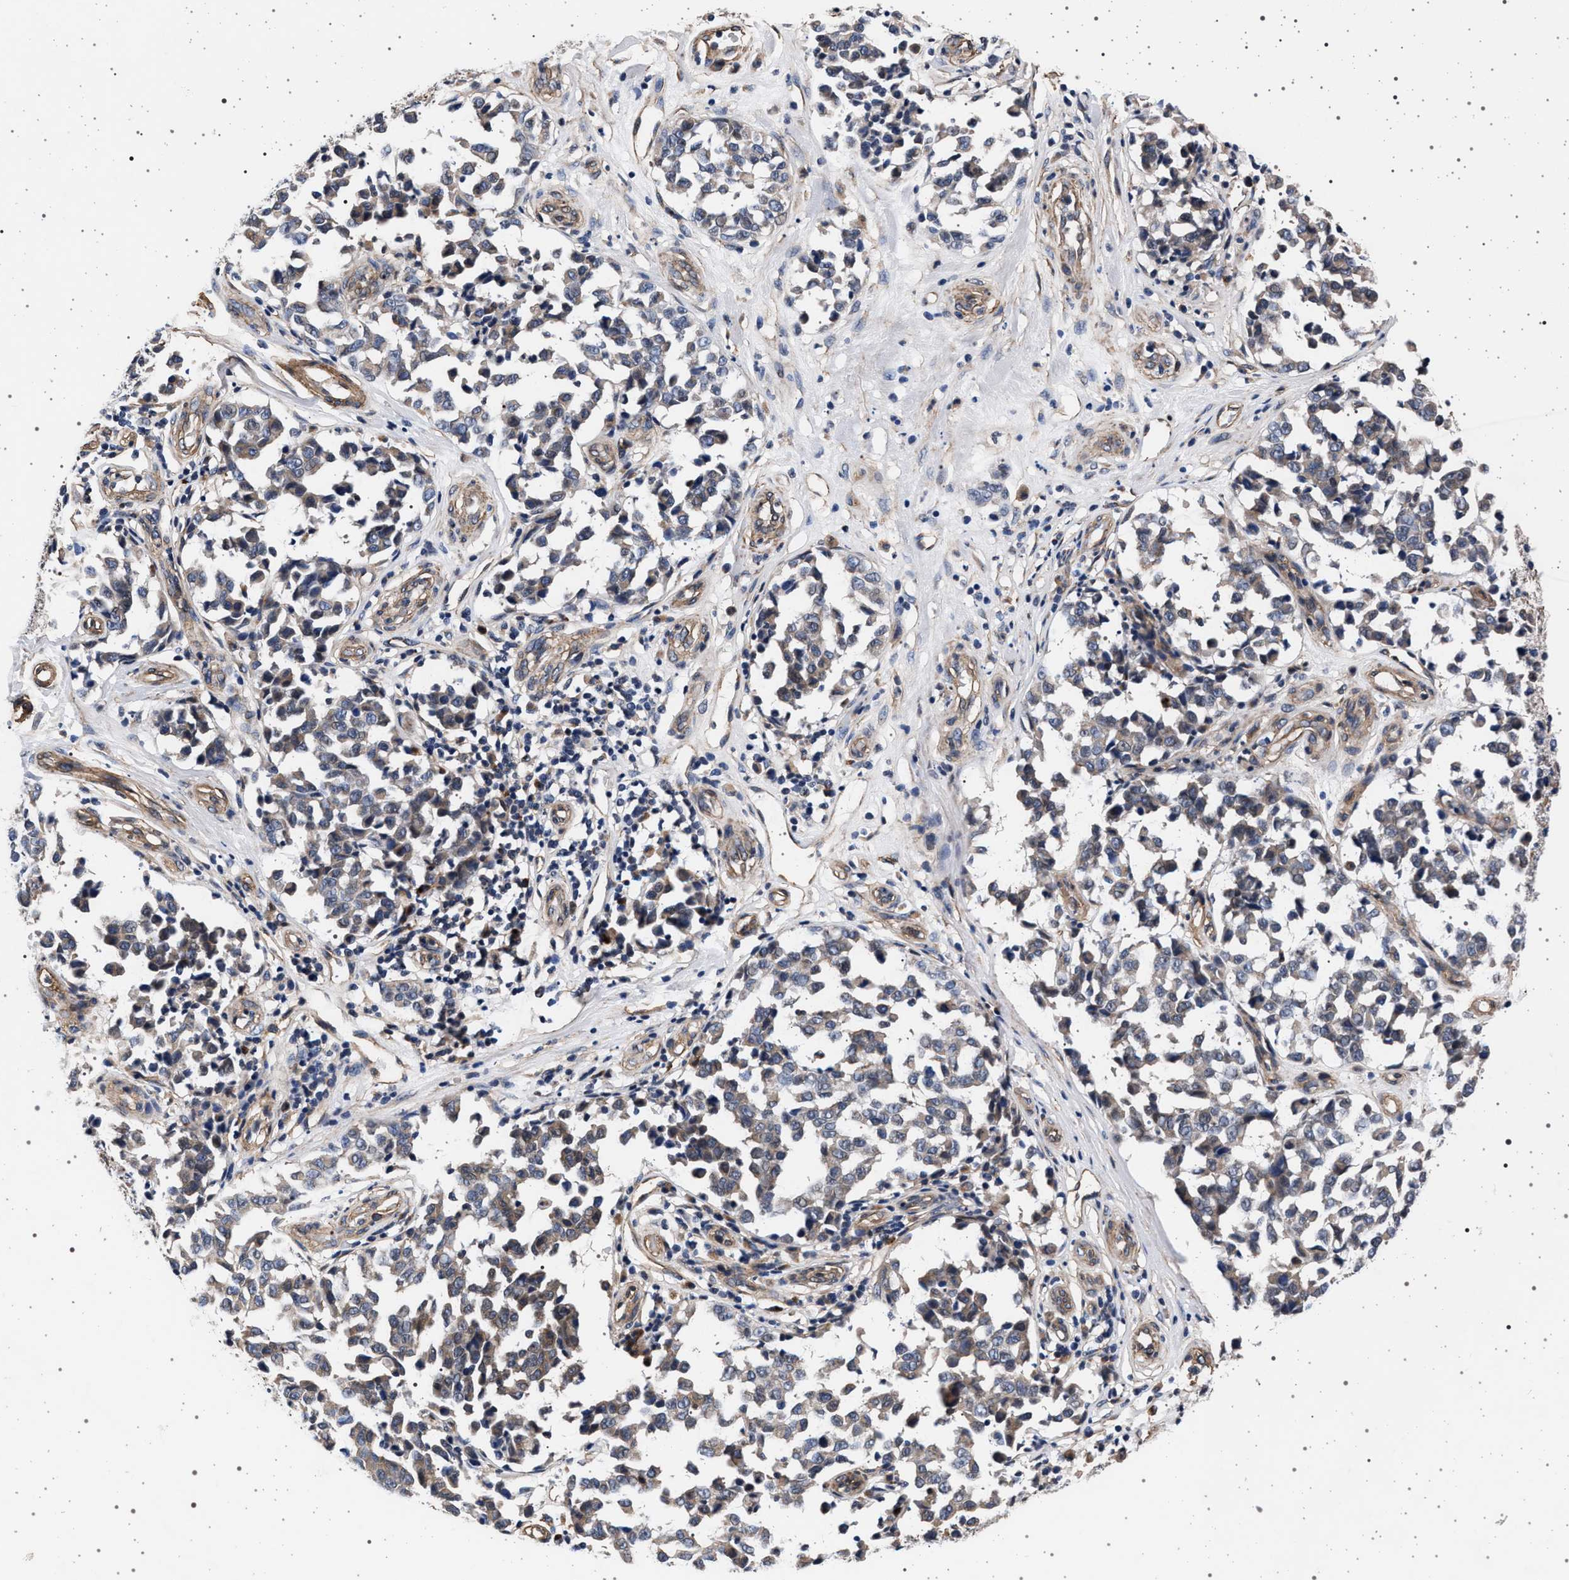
{"staining": {"intensity": "weak", "quantity": "<25%", "location": "cytoplasmic/membranous"}, "tissue": "melanoma", "cell_type": "Tumor cells", "image_type": "cancer", "snomed": [{"axis": "morphology", "description": "Malignant melanoma, NOS"}, {"axis": "topography", "description": "Skin"}], "caption": "A photomicrograph of melanoma stained for a protein displays no brown staining in tumor cells.", "gene": "KCNK6", "patient": {"sex": "female", "age": 64}}